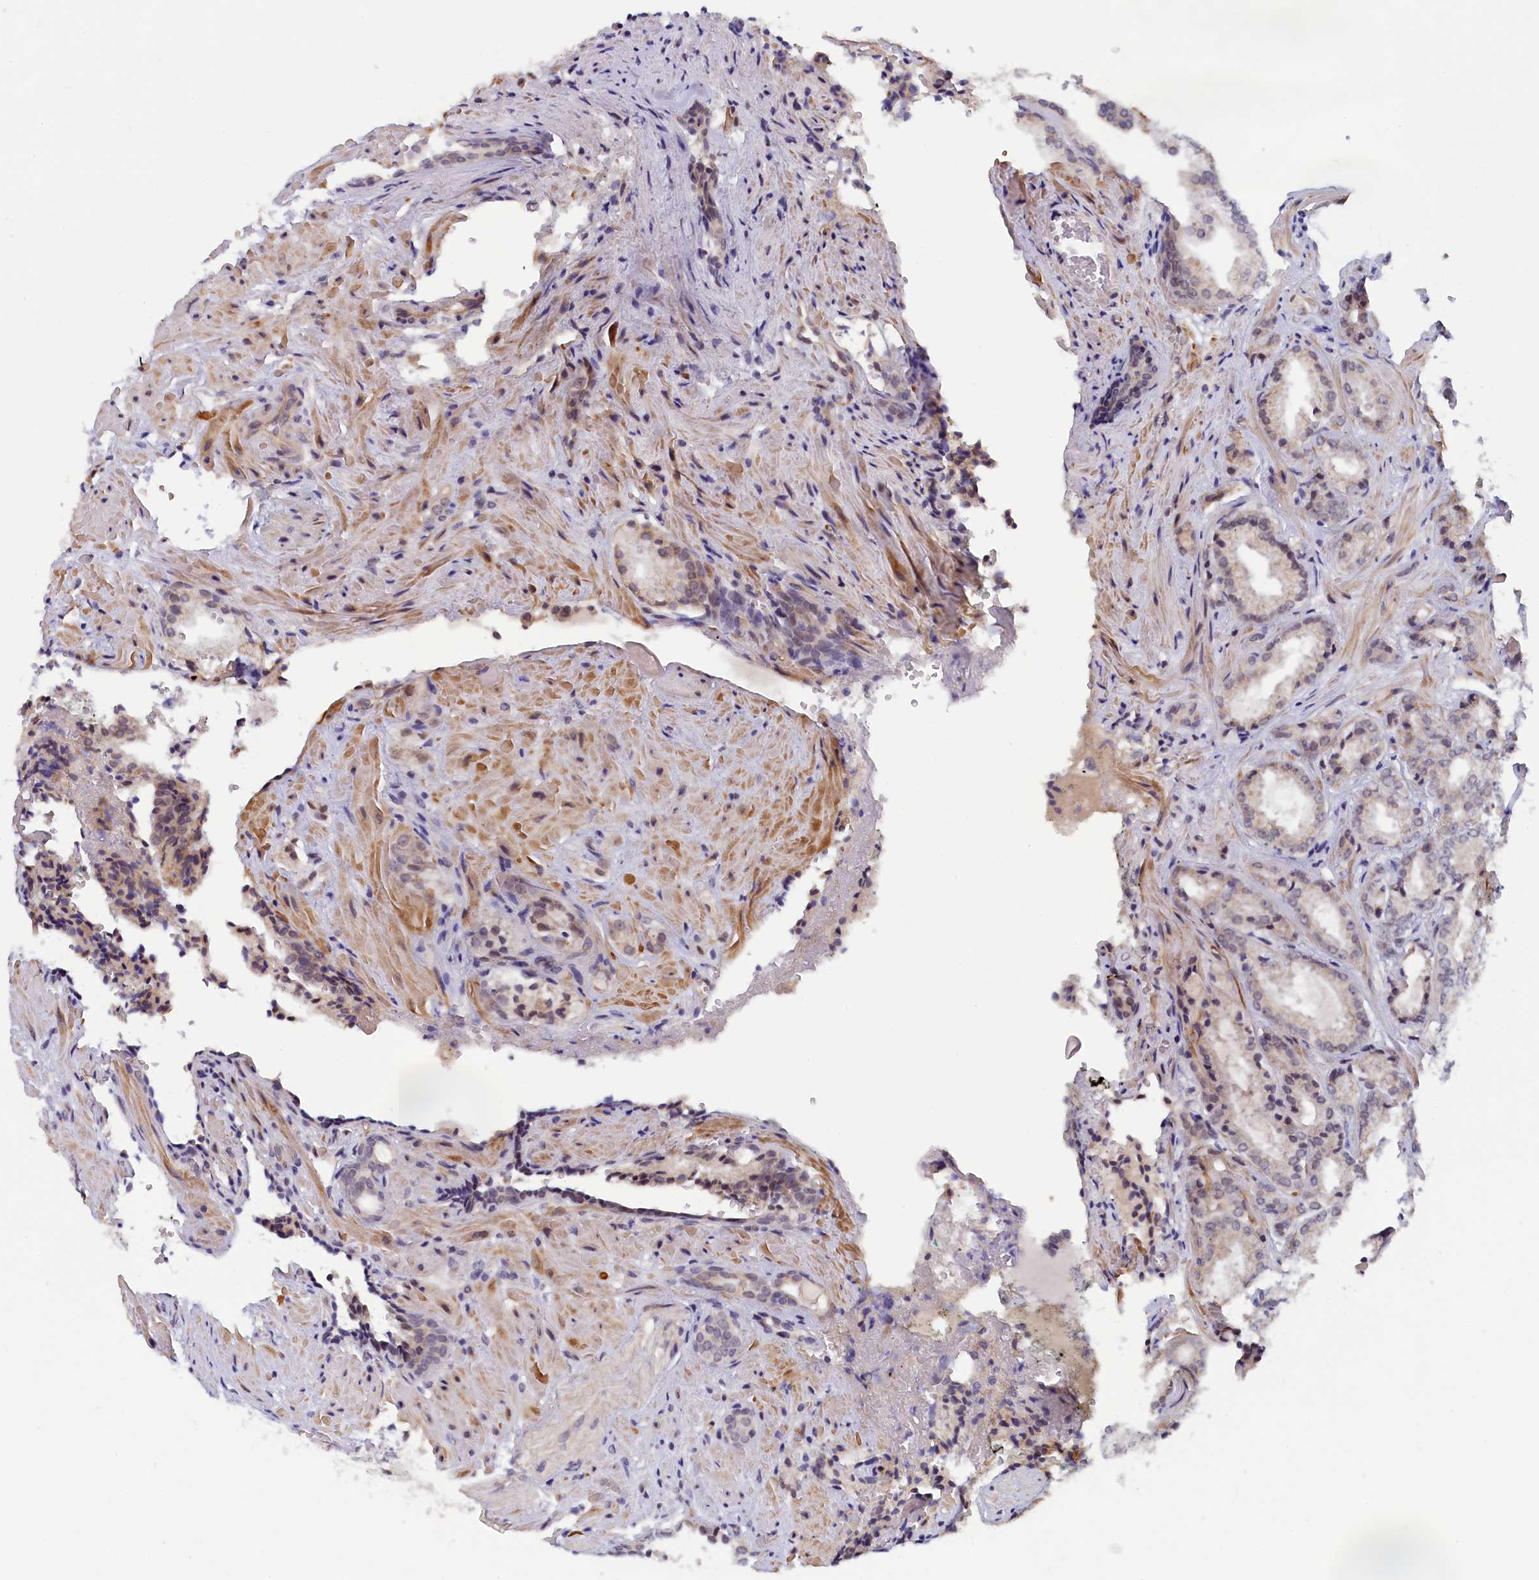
{"staining": {"intensity": "weak", "quantity": "<25%", "location": "cytoplasmic/membranous"}, "tissue": "prostate cancer", "cell_type": "Tumor cells", "image_type": "cancer", "snomed": [{"axis": "morphology", "description": "Adenocarcinoma, High grade"}, {"axis": "topography", "description": "Prostate"}], "caption": "A high-resolution image shows immunohistochemistry staining of prostate cancer (high-grade adenocarcinoma), which exhibits no significant positivity in tumor cells.", "gene": "IGFALS", "patient": {"sex": "male", "age": 71}}